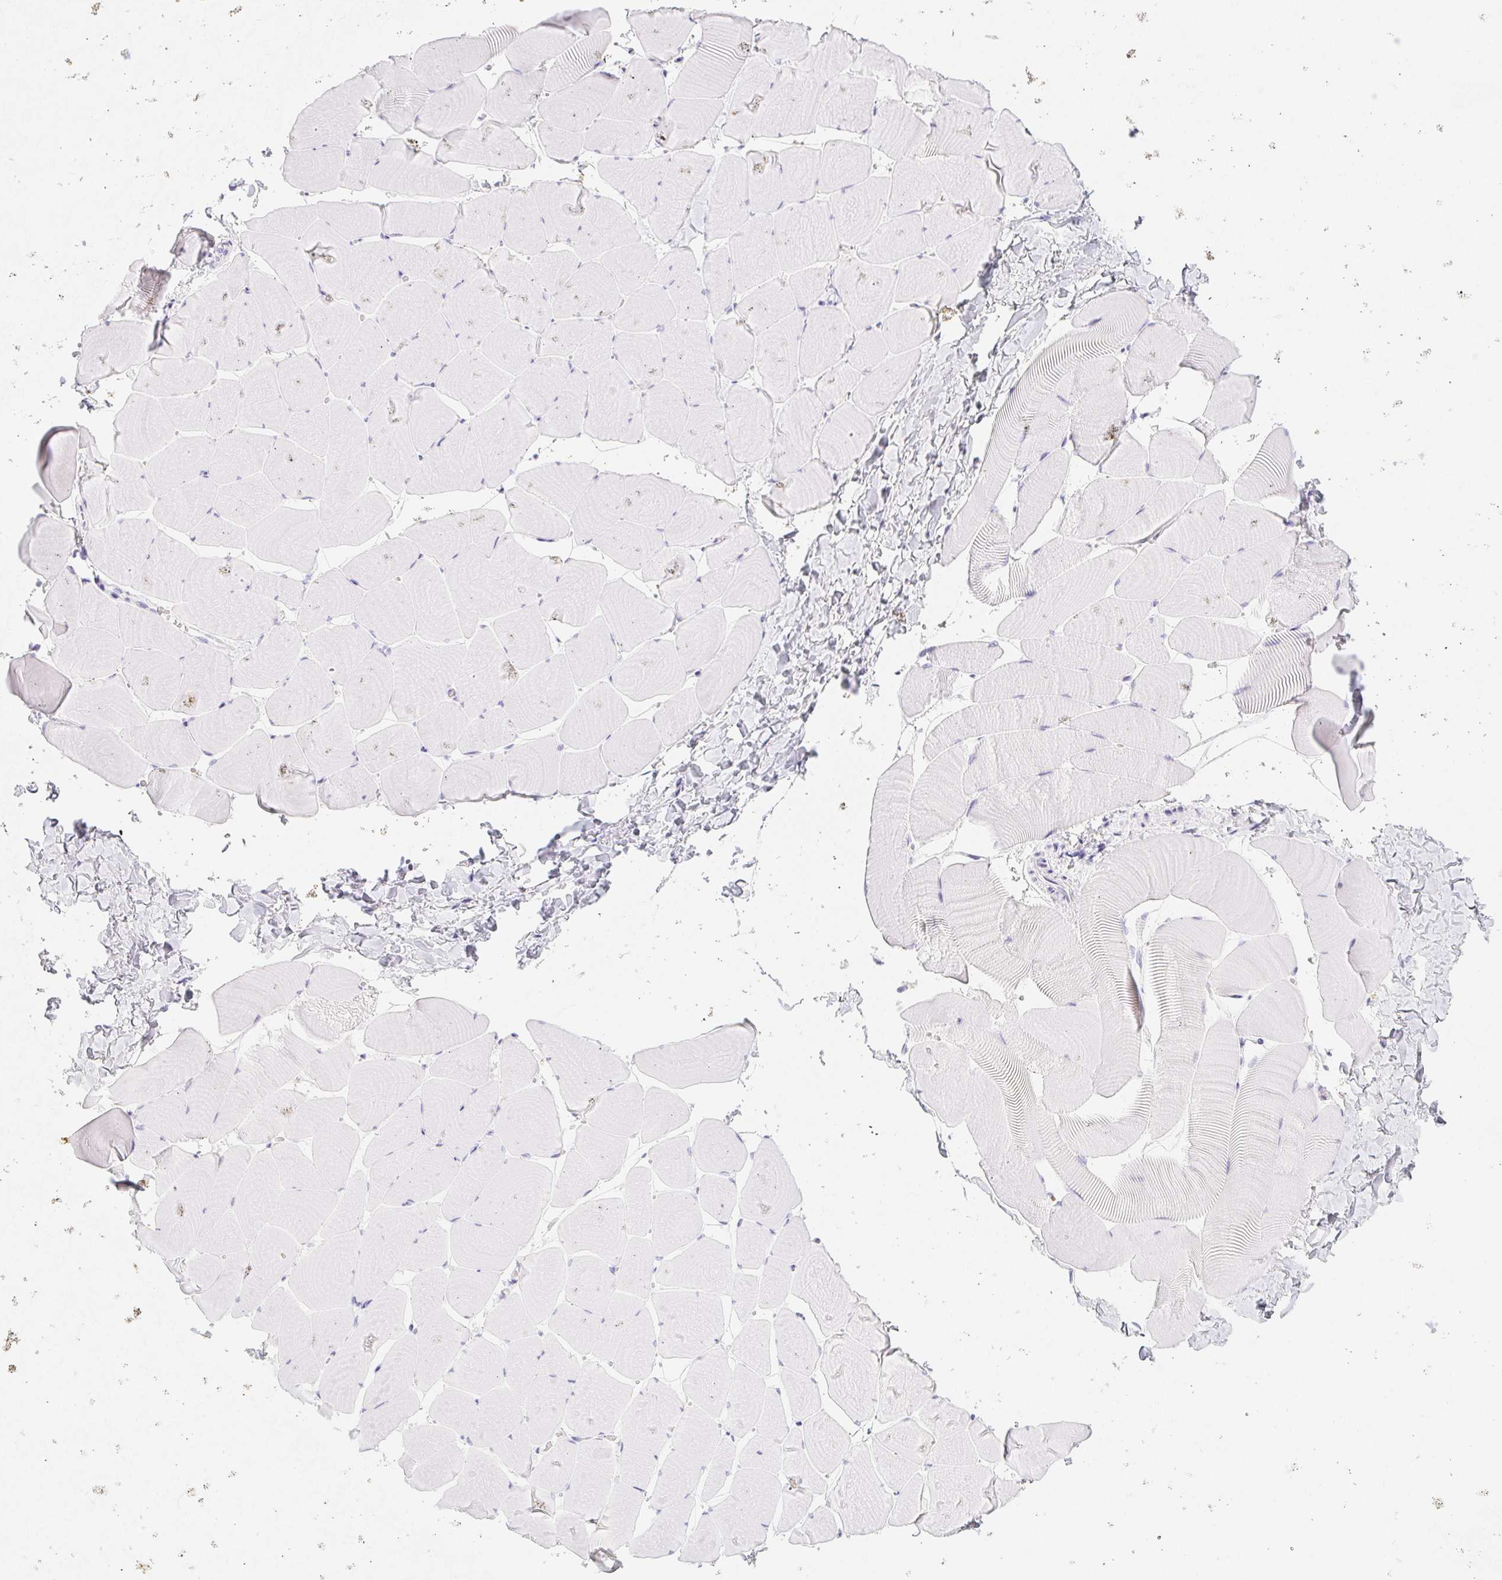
{"staining": {"intensity": "negative", "quantity": "none", "location": "none"}, "tissue": "skeletal muscle", "cell_type": "Myocytes", "image_type": "normal", "snomed": [{"axis": "morphology", "description": "Normal tissue, NOS"}, {"axis": "topography", "description": "Skeletal muscle"}], "caption": "Immunohistochemistry (IHC) photomicrograph of benign skeletal muscle stained for a protein (brown), which shows no positivity in myocytes.", "gene": "ITIH2", "patient": {"sex": "male", "age": 25}}